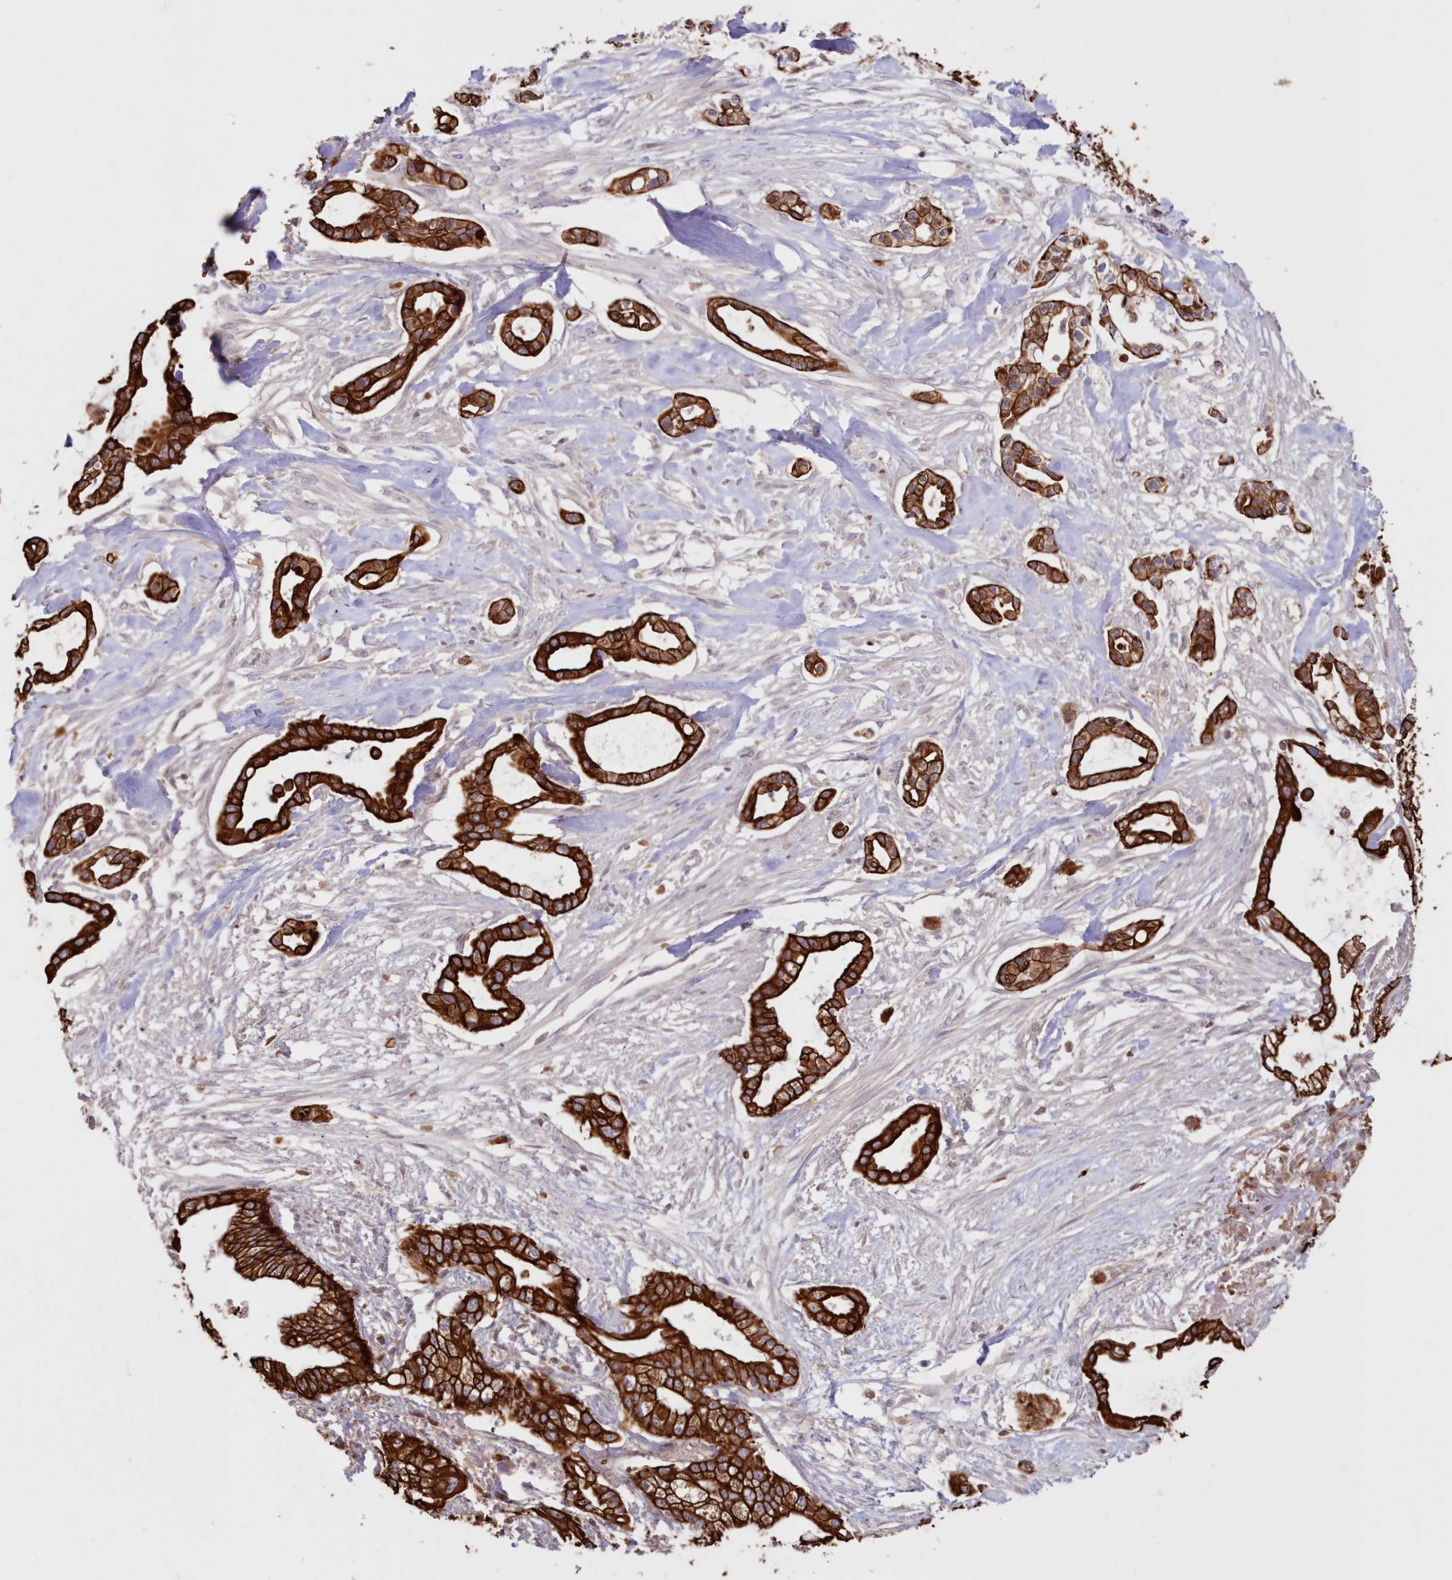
{"staining": {"intensity": "strong", "quantity": ">75%", "location": "cytoplasmic/membranous"}, "tissue": "pancreatic cancer", "cell_type": "Tumor cells", "image_type": "cancer", "snomed": [{"axis": "morphology", "description": "Adenocarcinoma, NOS"}, {"axis": "topography", "description": "Pancreas"}], "caption": "Human pancreatic cancer stained with a protein marker exhibits strong staining in tumor cells.", "gene": "SNED1", "patient": {"sex": "male", "age": 68}}